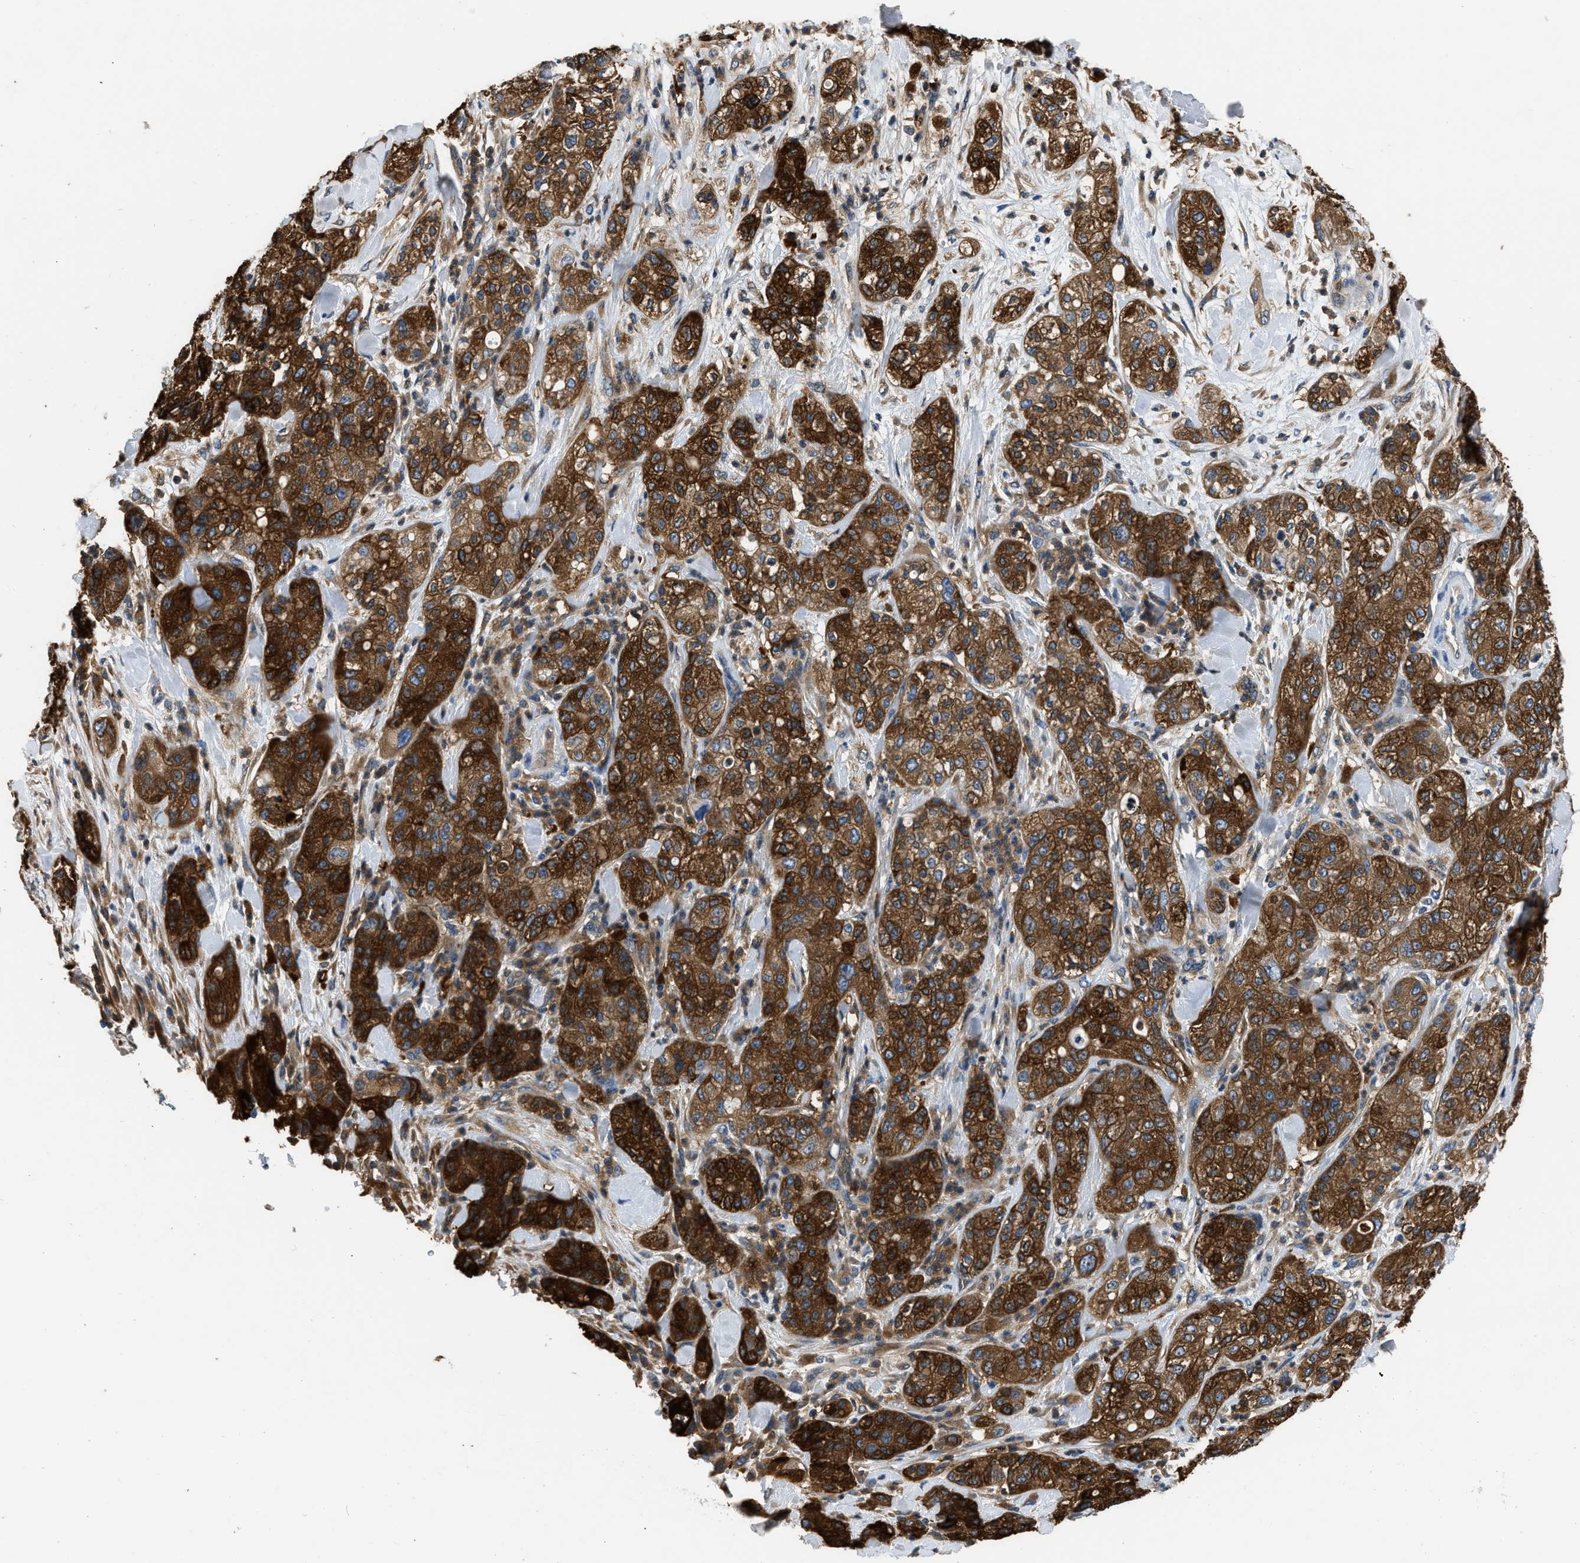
{"staining": {"intensity": "strong", "quantity": ">75%", "location": "cytoplasmic/membranous"}, "tissue": "pancreatic cancer", "cell_type": "Tumor cells", "image_type": "cancer", "snomed": [{"axis": "morphology", "description": "Adenocarcinoma, NOS"}, {"axis": "topography", "description": "Pancreas"}], "caption": "Immunohistochemistry (IHC) photomicrograph of human pancreatic cancer (adenocarcinoma) stained for a protein (brown), which exhibits high levels of strong cytoplasmic/membranous expression in about >75% of tumor cells.", "gene": "PKM", "patient": {"sex": "female", "age": 78}}